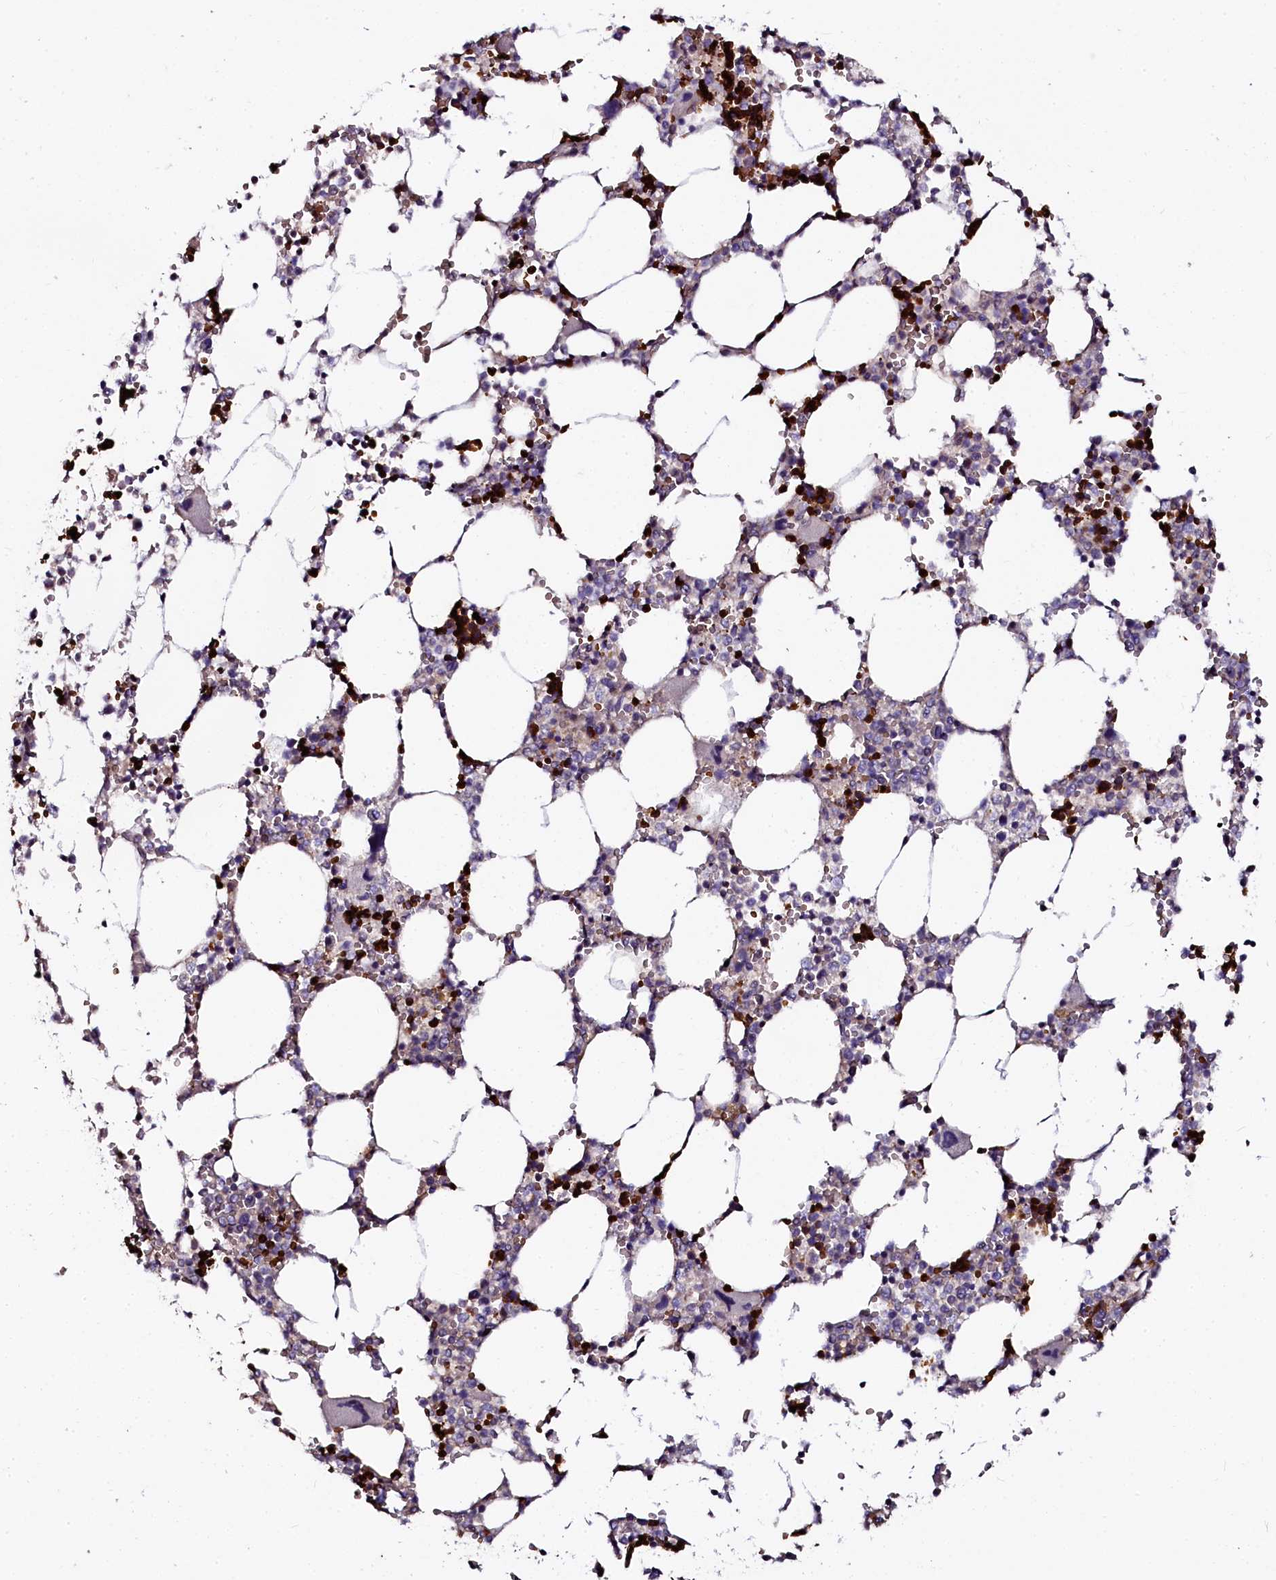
{"staining": {"intensity": "strong", "quantity": "<25%", "location": "cytoplasmic/membranous,nuclear"}, "tissue": "bone marrow", "cell_type": "Hematopoietic cells", "image_type": "normal", "snomed": [{"axis": "morphology", "description": "Normal tissue, NOS"}, {"axis": "topography", "description": "Bone marrow"}], "caption": "Immunohistochemical staining of unremarkable bone marrow reveals medium levels of strong cytoplasmic/membranous,nuclear staining in about <25% of hematopoietic cells.", "gene": "CTDSPL2", "patient": {"sex": "male", "age": 64}}